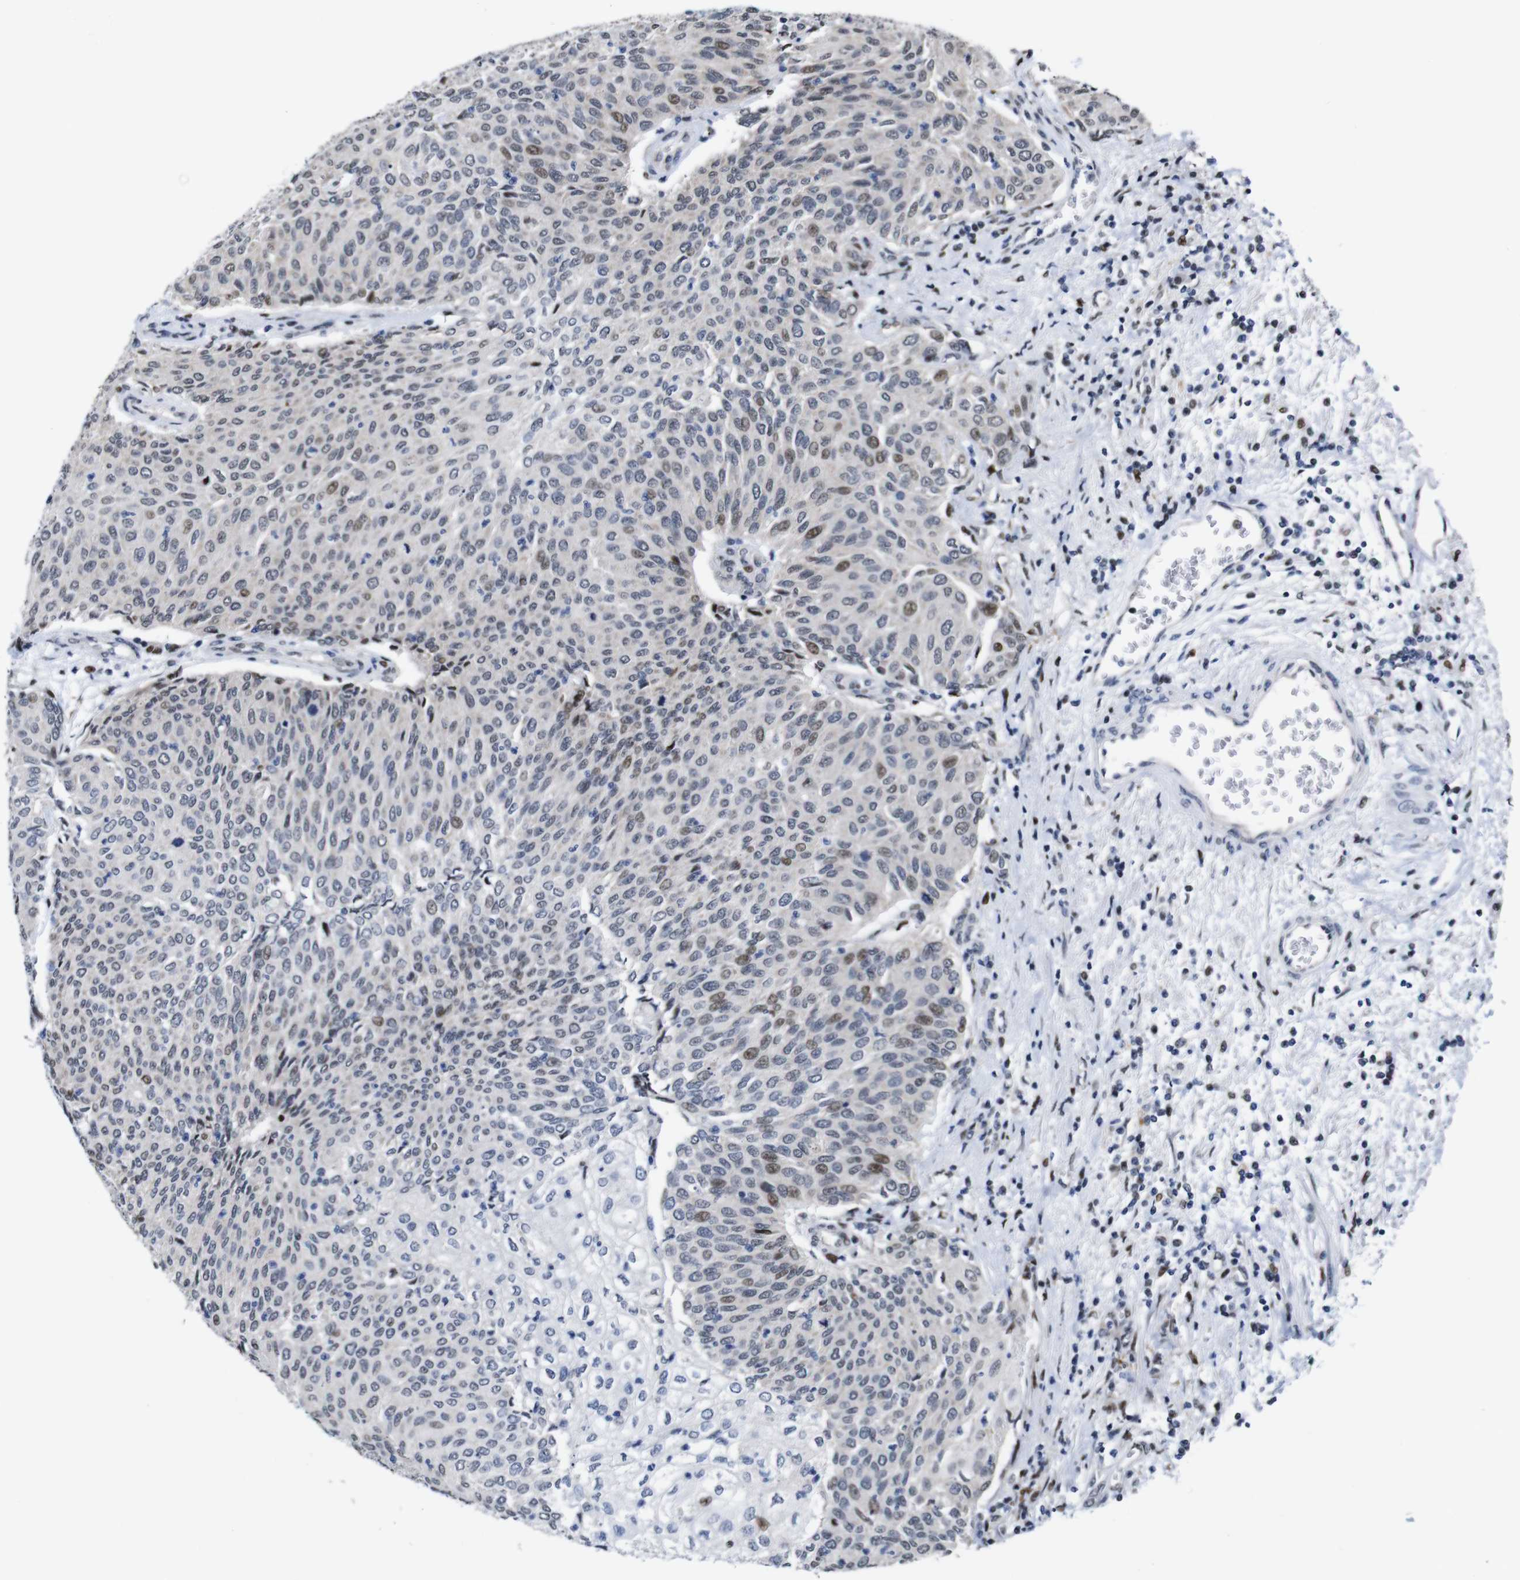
{"staining": {"intensity": "moderate", "quantity": "<25%", "location": "nuclear"}, "tissue": "urothelial cancer", "cell_type": "Tumor cells", "image_type": "cancer", "snomed": [{"axis": "morphology", "description": "Urothelial carcinoma, Low grade"}, {"axis": "topography", "description": "Urinary bladder"}], "caption": "Immunohistochemical staining of urothelial carcinoma (low-grade) reveals moderate nuclear protein staining in approximately <25% of tumor cells.", "gene": "GATA6", "patient": {"sex": "female", "age": 79}}